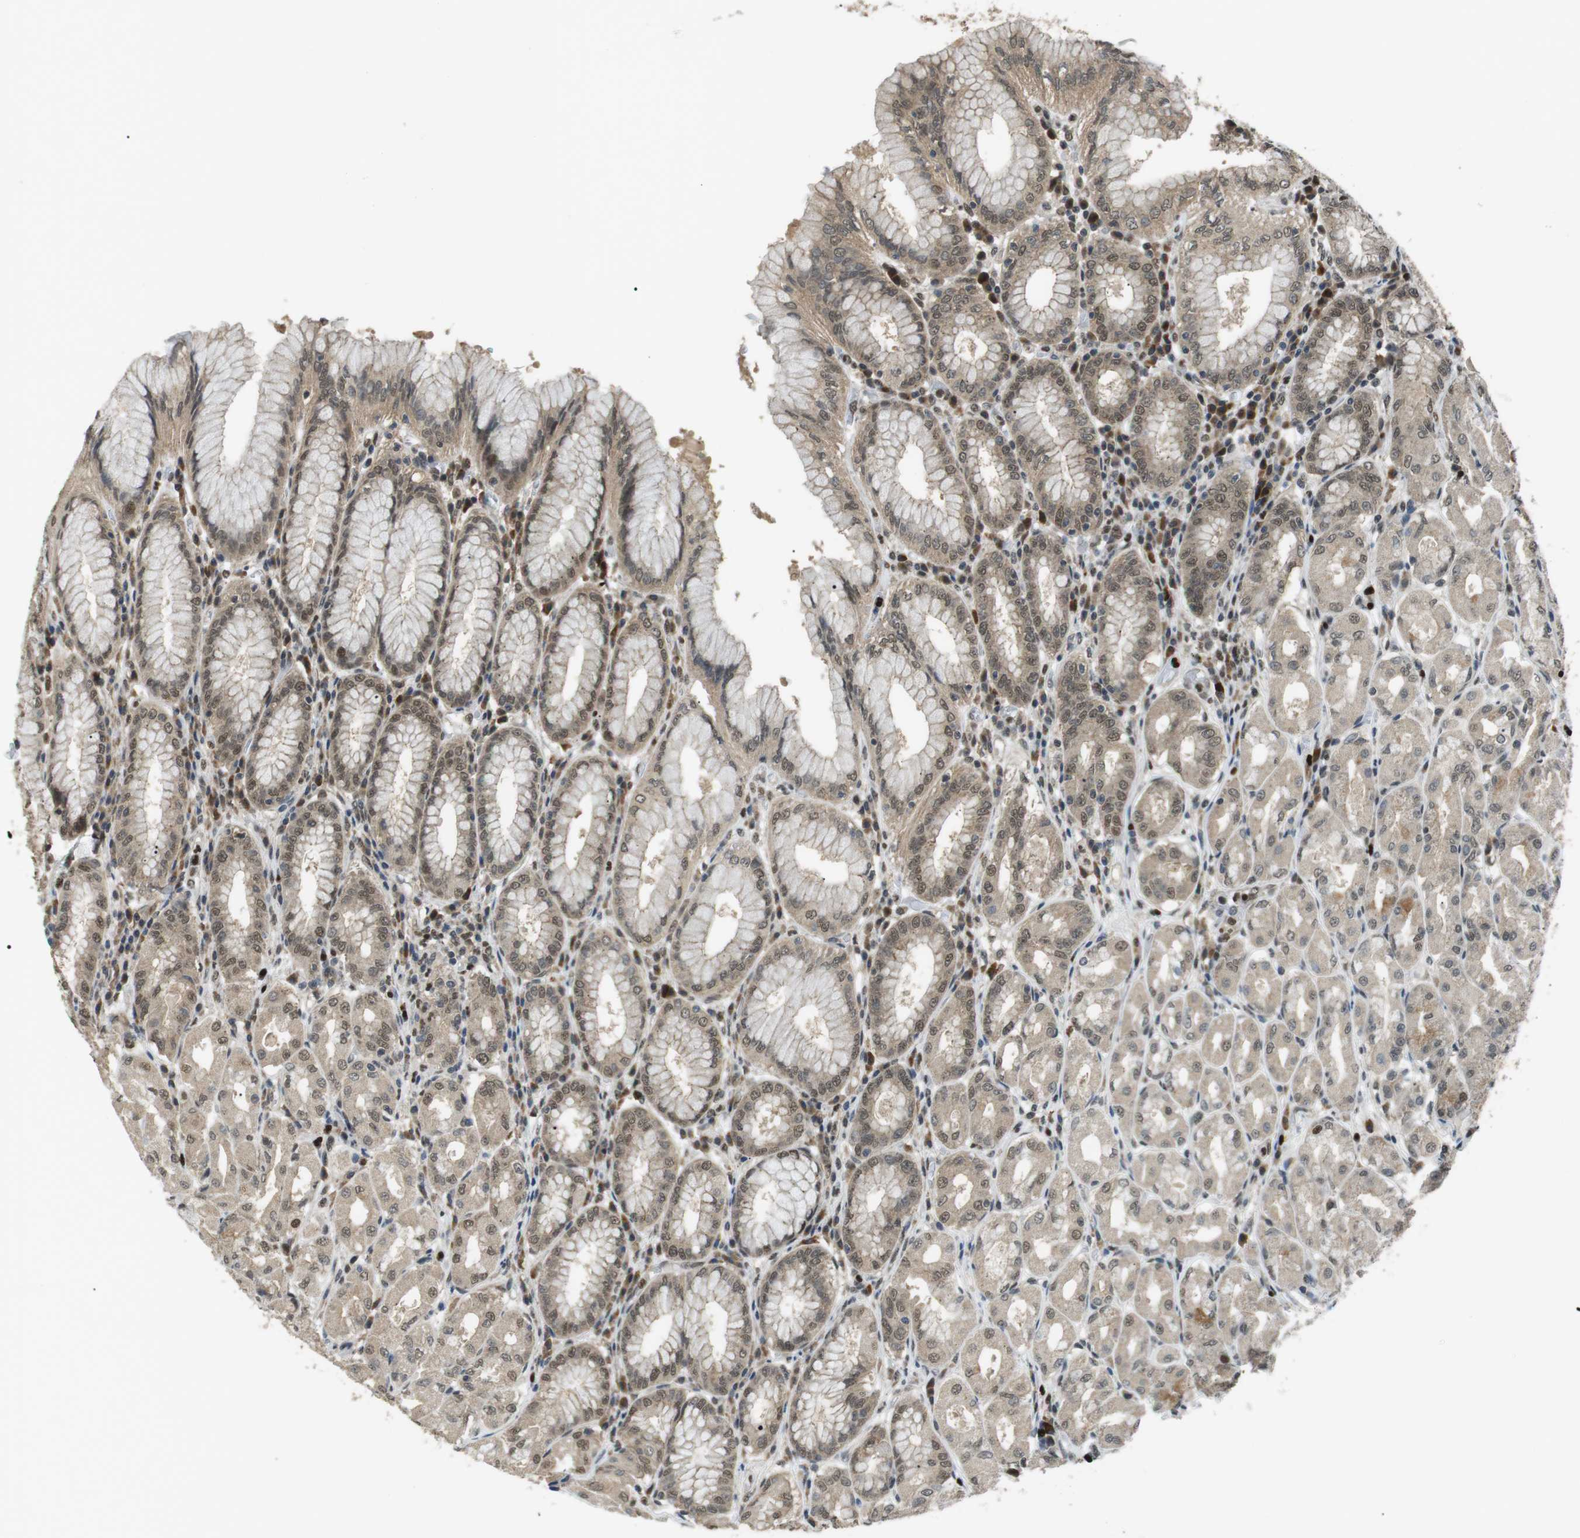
{"staining": {"intensity": "moderate", "quantity": ">75%", "location": "cytoplasmic/membranous,nuclear"}, "tissue": "stomach", "cell_type": "Glandular cells", "image_type": "normal", "snomed": [{"axis": "morphology", "description": "Normal tissue, NOS"}, {"axis": "topography", "description": "Stomach"}, {"axis": "topography", "description": "Stomach, lower"}], "caption": "This is a photomicrograph of immunohistochemistry (IHC) staining of unremarkable stomach, which shows moderate staining in the cytoplasmic/membranous,nuclear of glandular cells.", "gene": "ORAI3", "patient": {"sex": "female", "age": 56}}